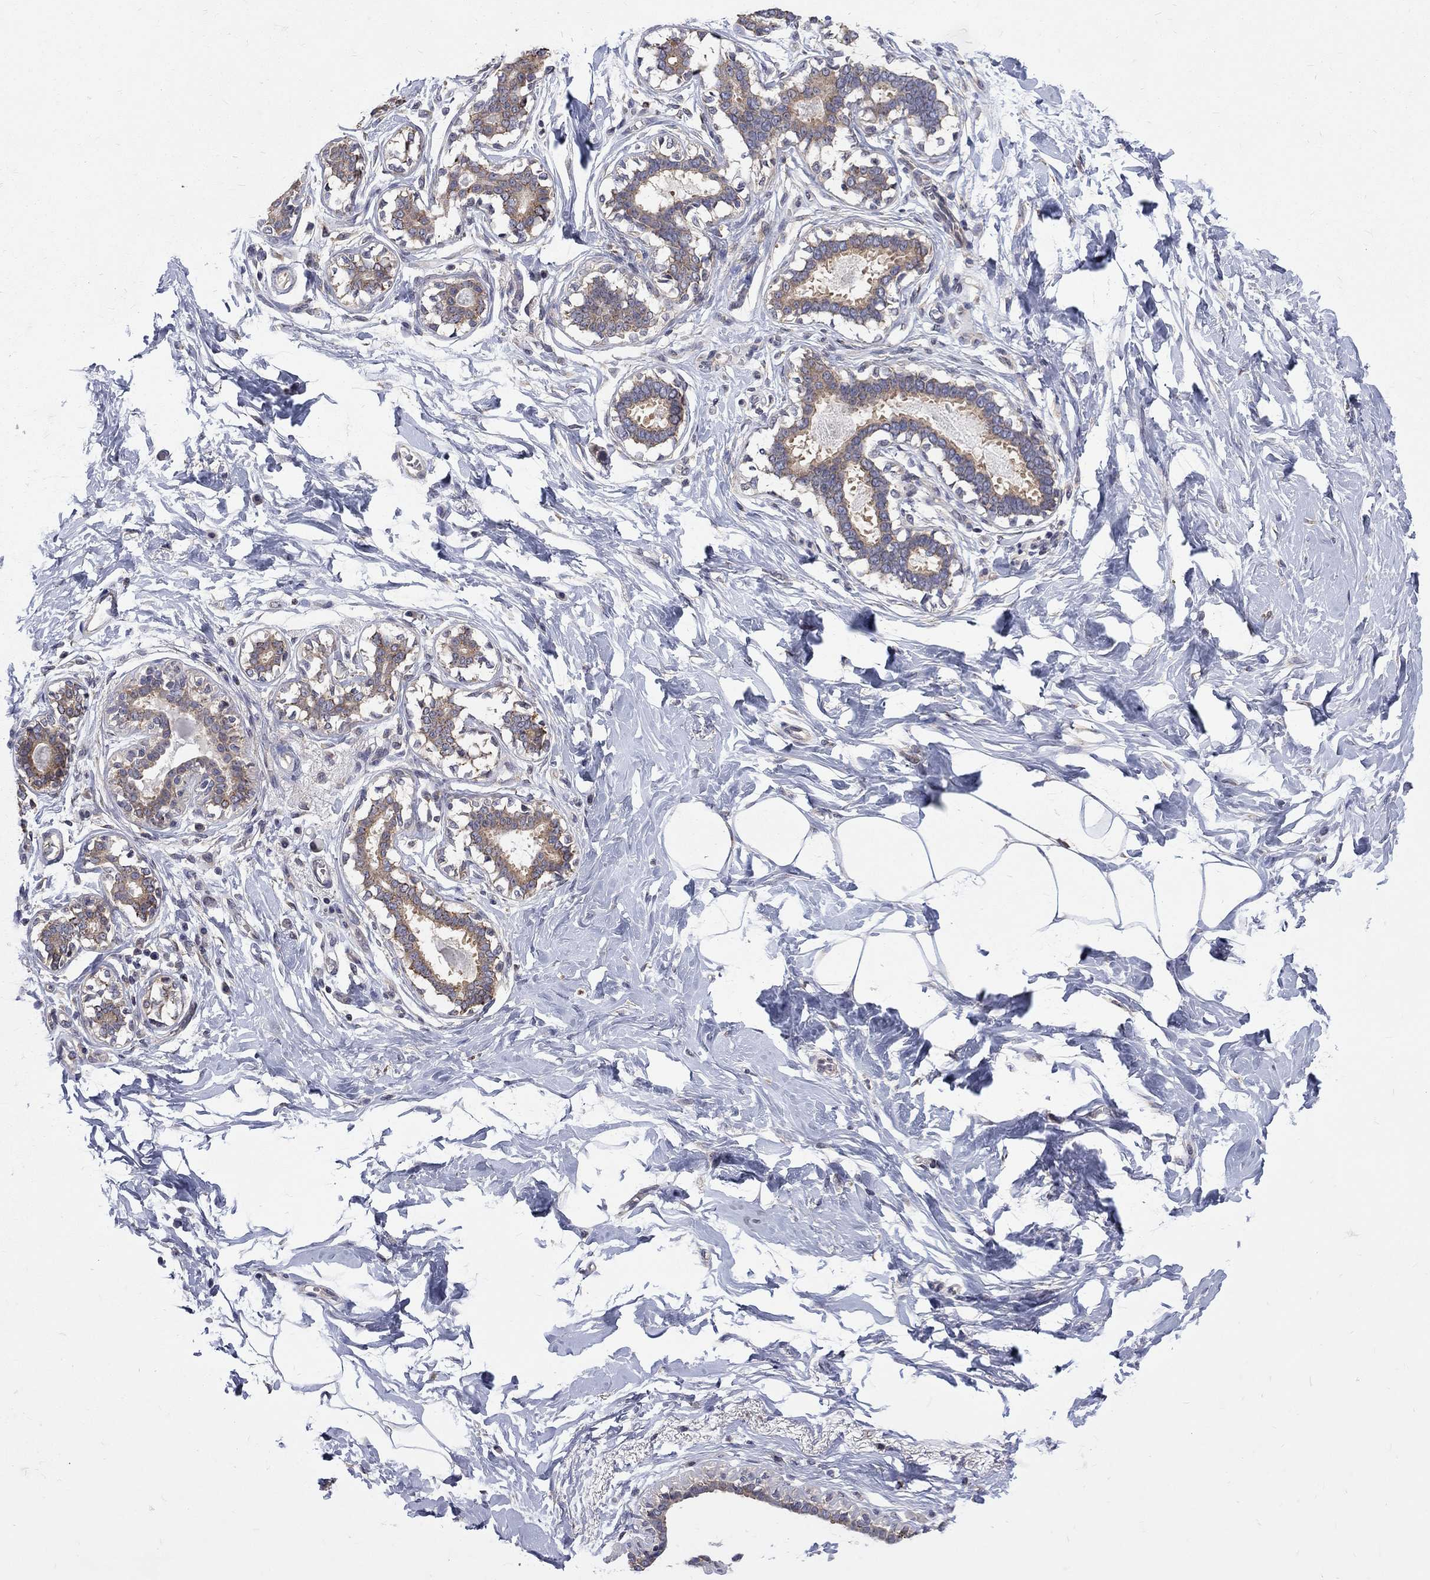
{"staining": {"intensity": "negative", "quantity": "none", "location": "none"}, "tissue": "breast", "cell_type": "Adipocytes", "image_type": "normal", "snomed": [{"axis": "morphology", "description": "Normal tissue, NOS"}, {"axis": "morphology", "description": "Lobular carcinoma, in situ"}, {"axis": "topography", "description": "Breast"}], "caption": "IHC photomicrograph of benign human breast stained for a protein (brown), which demonstrates no staining in adipocytes.", "gene": "SH2B1", "patient": {"sex": "female", "age": 35}}